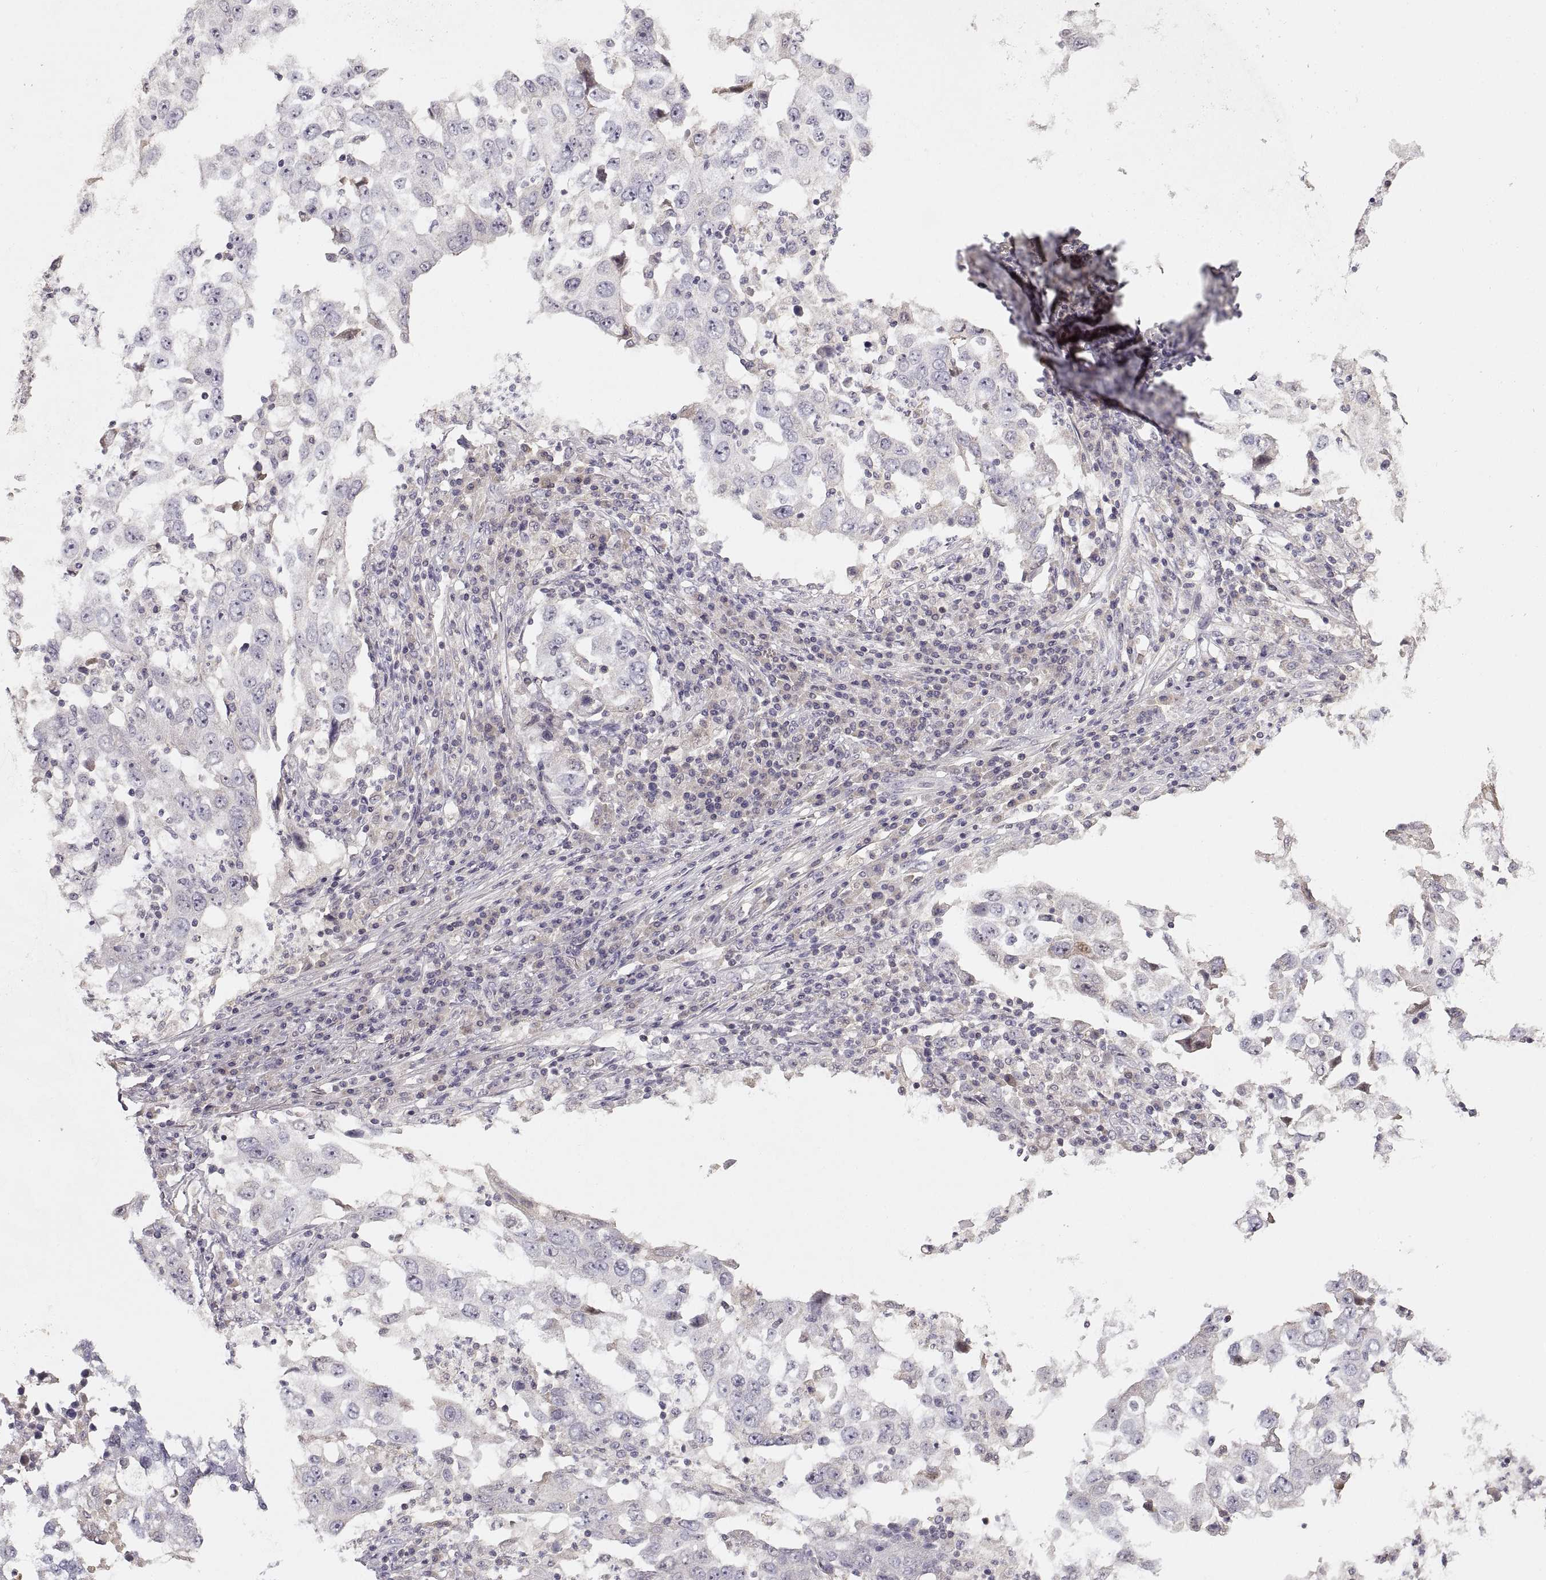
{"staining": {"intensity": "negative", "quantity": "none", "location": "none"}, "tissue": "lung cancer", "cell_type": "Tumor cells", "image_type": "cancer", "snomed": [{"axis": "morphology", "description": "Adenocarcinoma, NOS"}, {"axis": "topography", "description": "Lung"}], "caption": "An immunohistochemistry image of lung adenocarcinoma is shown. There is no staining in tumor cells of lung adenocarcinoma.", "gene": "ADAM11", "patient": {"sex": "male", "age": 73}}